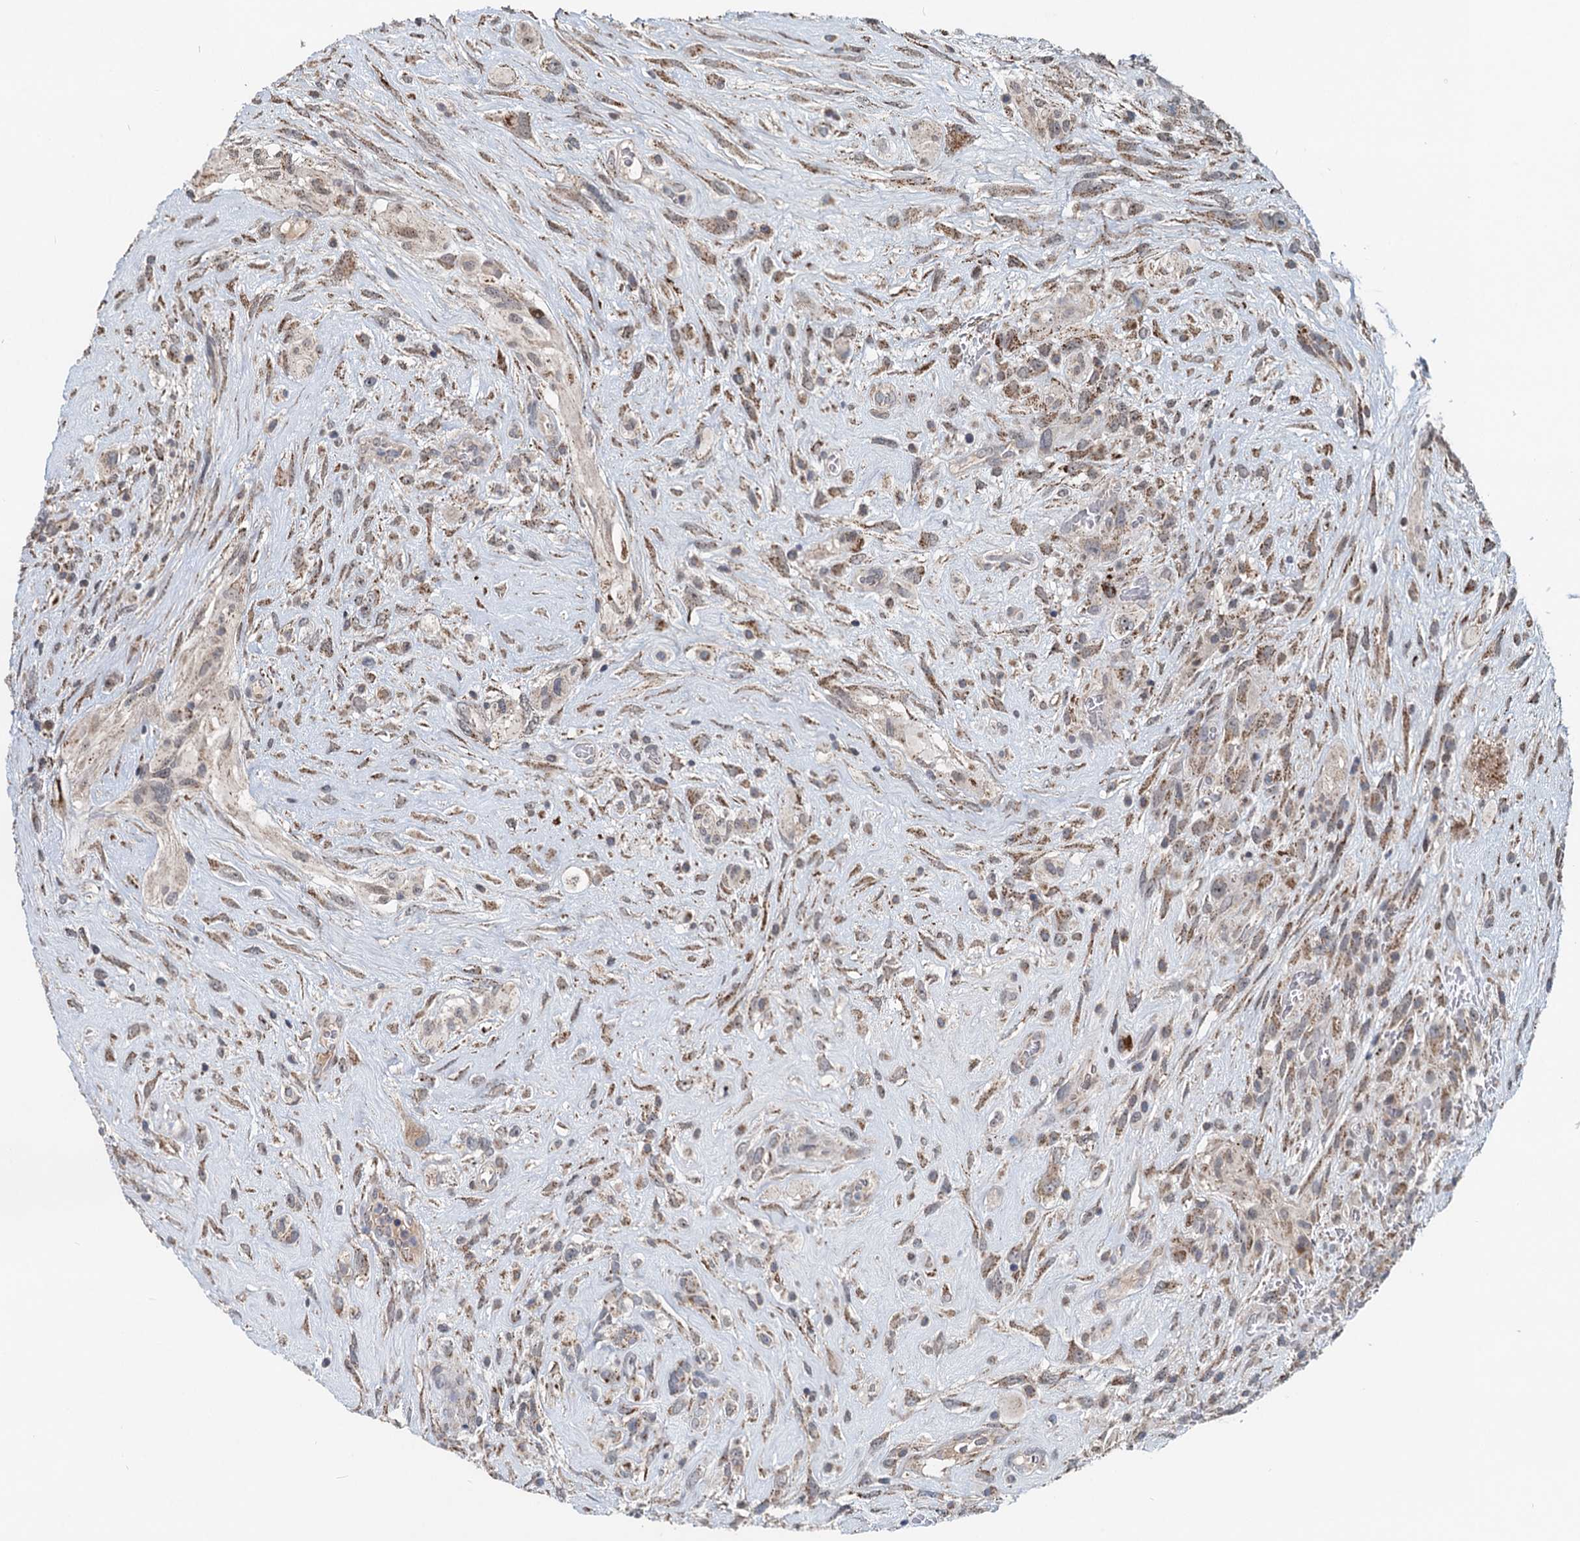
{"staining": {"intensity": "moderate", "quantity": "25%-75%", "location": "cytoplasmic/membranous"}, "tissue": "glioma", "cell_type": "Tumor cells", "image_type": "cancer", "snomed": [{"axis": "morphology", "description": "Glioma, malignant, High grade"}, {"axis": "topography", "description": "Brain"}], "caption": "Protein staining of malignant glioma (high-grade) tissue shows moderate cytoplasmic/membranous expression in approximately 25%-75% of tumor cells.", "gene": "RITA1", "patient": {"sex": "male", "age": 61}}